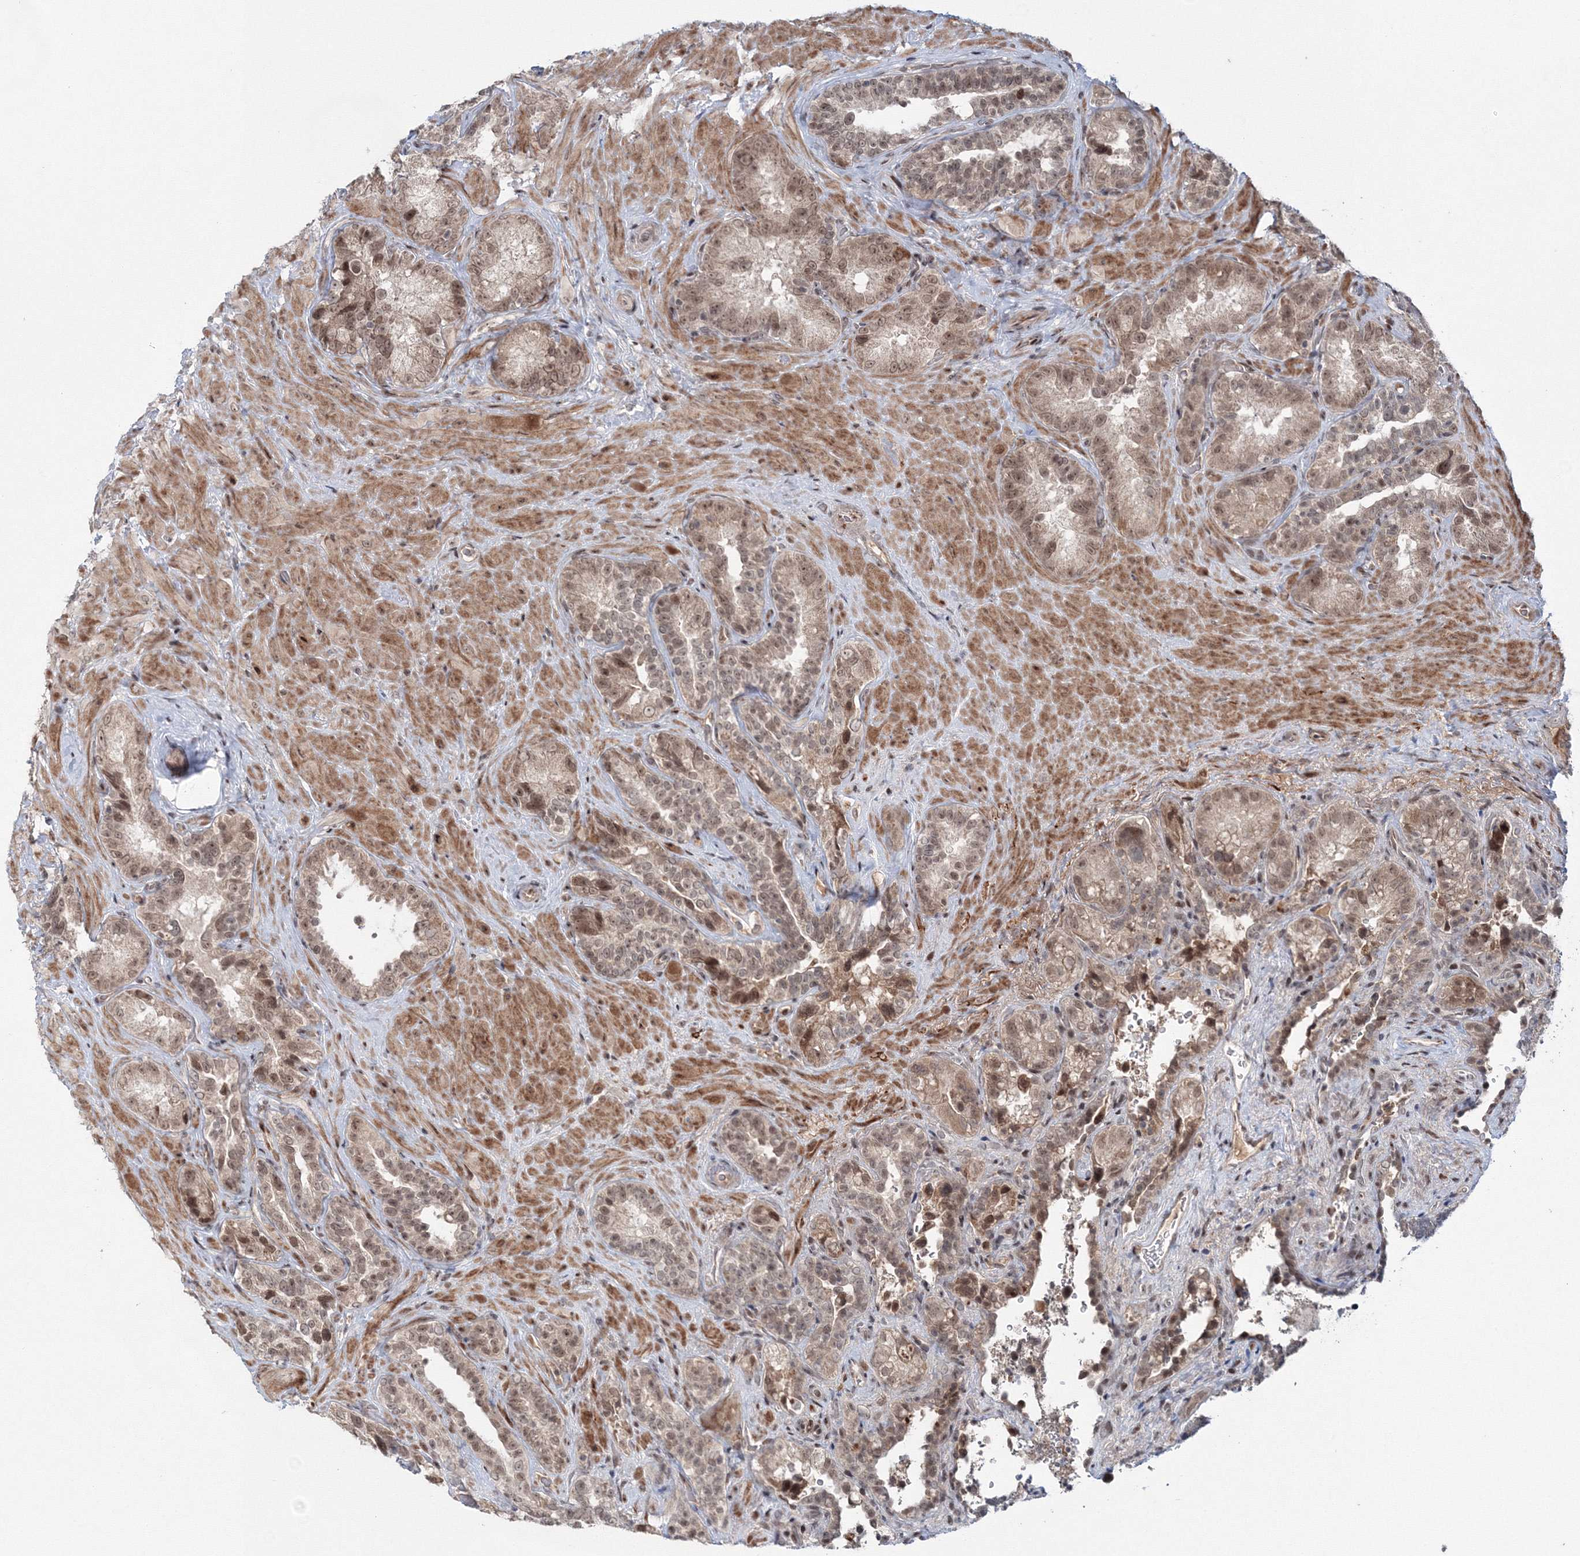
{"staining": {"intensity": "moderate", "quantity": "25%-75%", "location": "nuclear"}, "tissue": "seminal vesicle", "cell_type": "Glandular cells", "image_type": "normal", "snomed": [{"axis": "morphology", "description": "Normal tissue, NOS"}, {"axis": "topography", "description": "Seminal veicle"}, {"axis": "topography", "description": "Peripheral nerve tissue"}], "caption": "Immunohistochemical staining of unremarkable seminal vesicle exhibits 25%-75% levels of moderate nuclear protein staining in about 25%-75% of glandular cells.", "gene": "NOA1", "patient": {"sex": "male", "age": 67}}